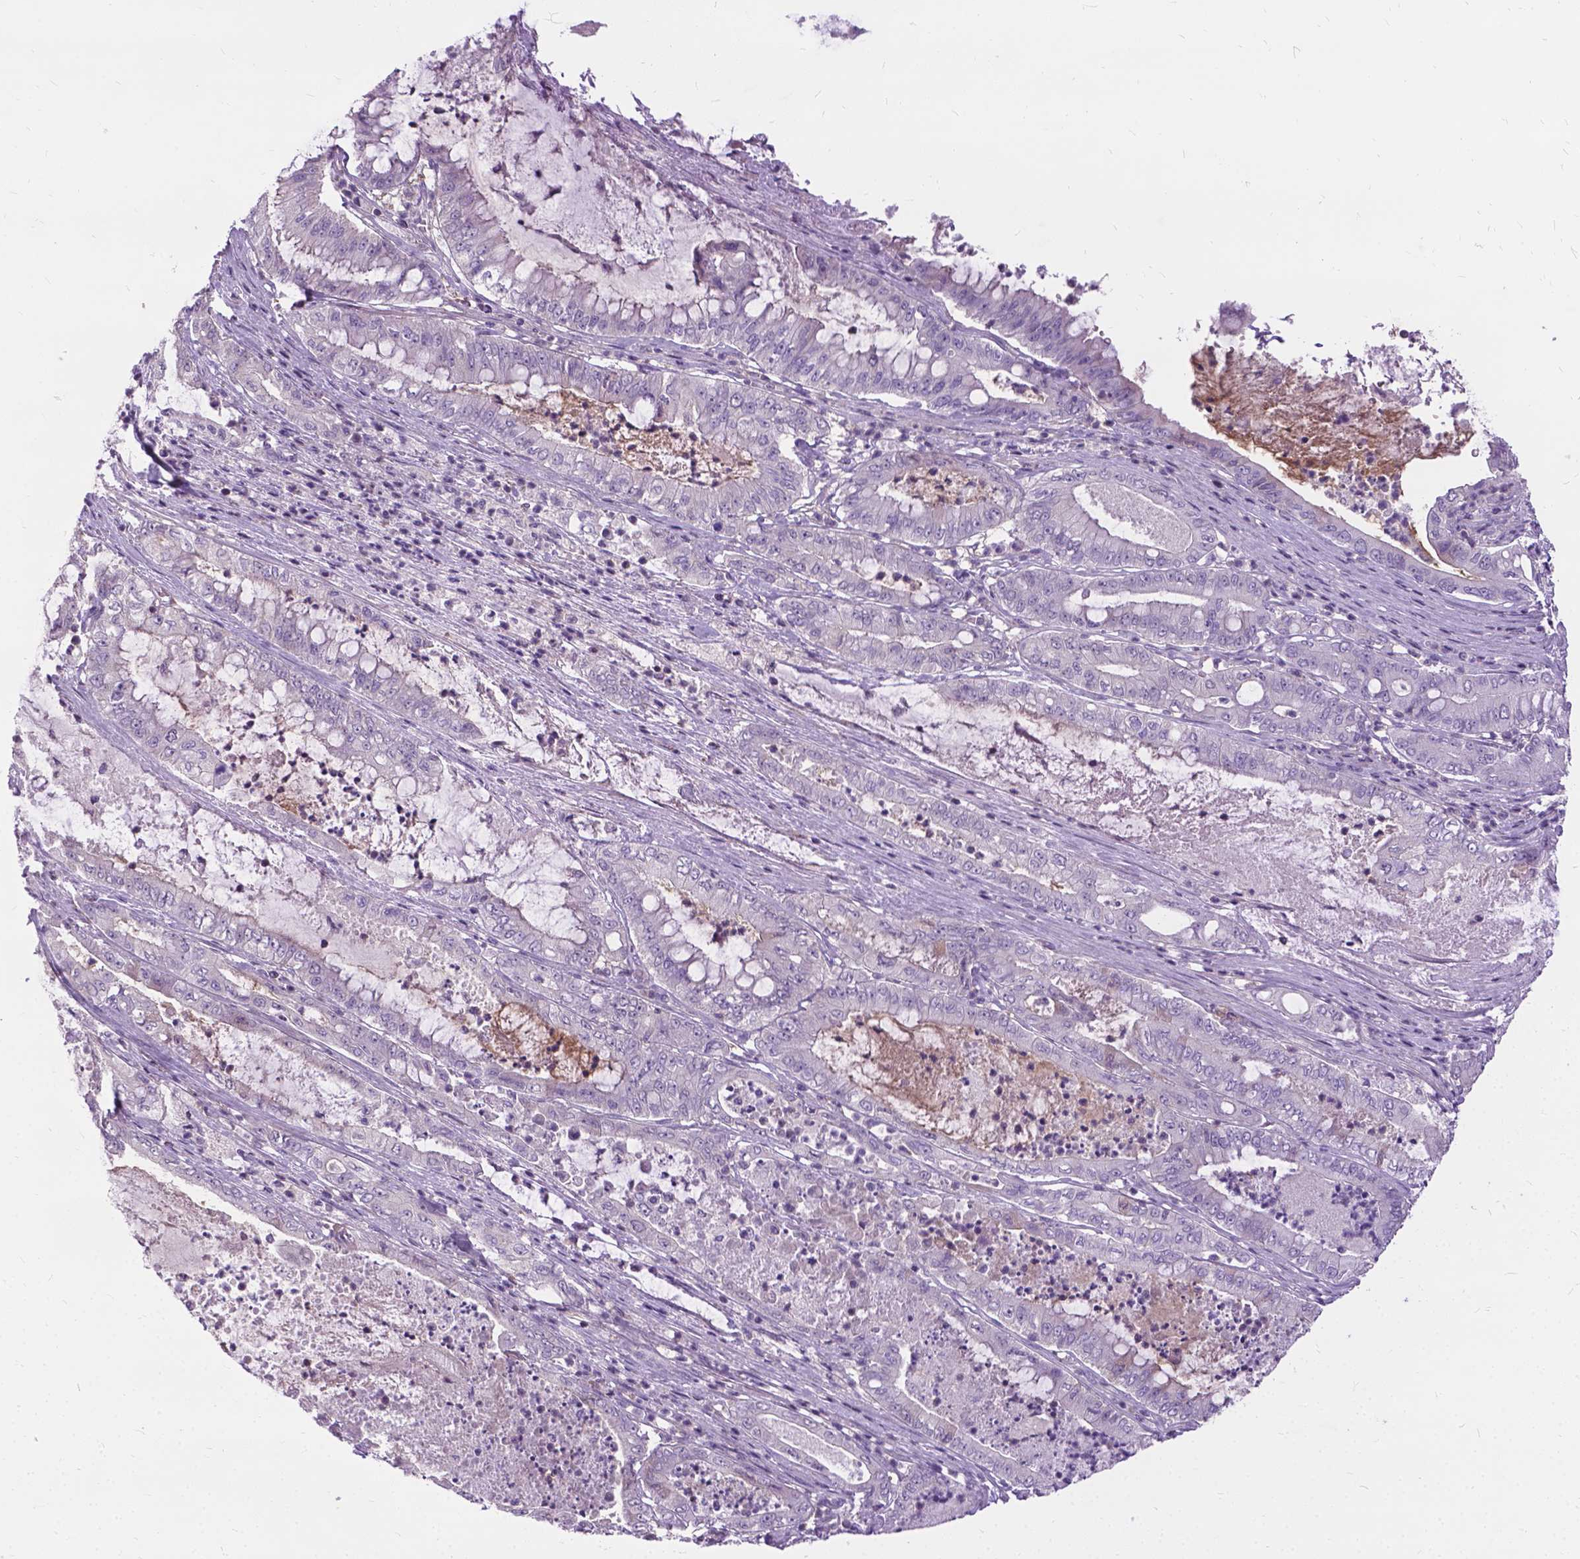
{"staining": {"intensity": "negative", "quantity": "none", "location": "none"}, "tissue": "pancreatic cancer", "cell_type": "Tumor cells", "image_type": "cancer", "snomed": [{"axis": "morphology", "description": "Adenocarcinoma, NOS"}, {"axis": "topography", "description": "Pancreas"}], "caption": "The immunohistochemistry photomicrograph has no significant positivity in tumor cells of pancreatic adenocarcinoma tissue.", "gene": "JAK3", "patient": {"sex": "male", "age": 71}}